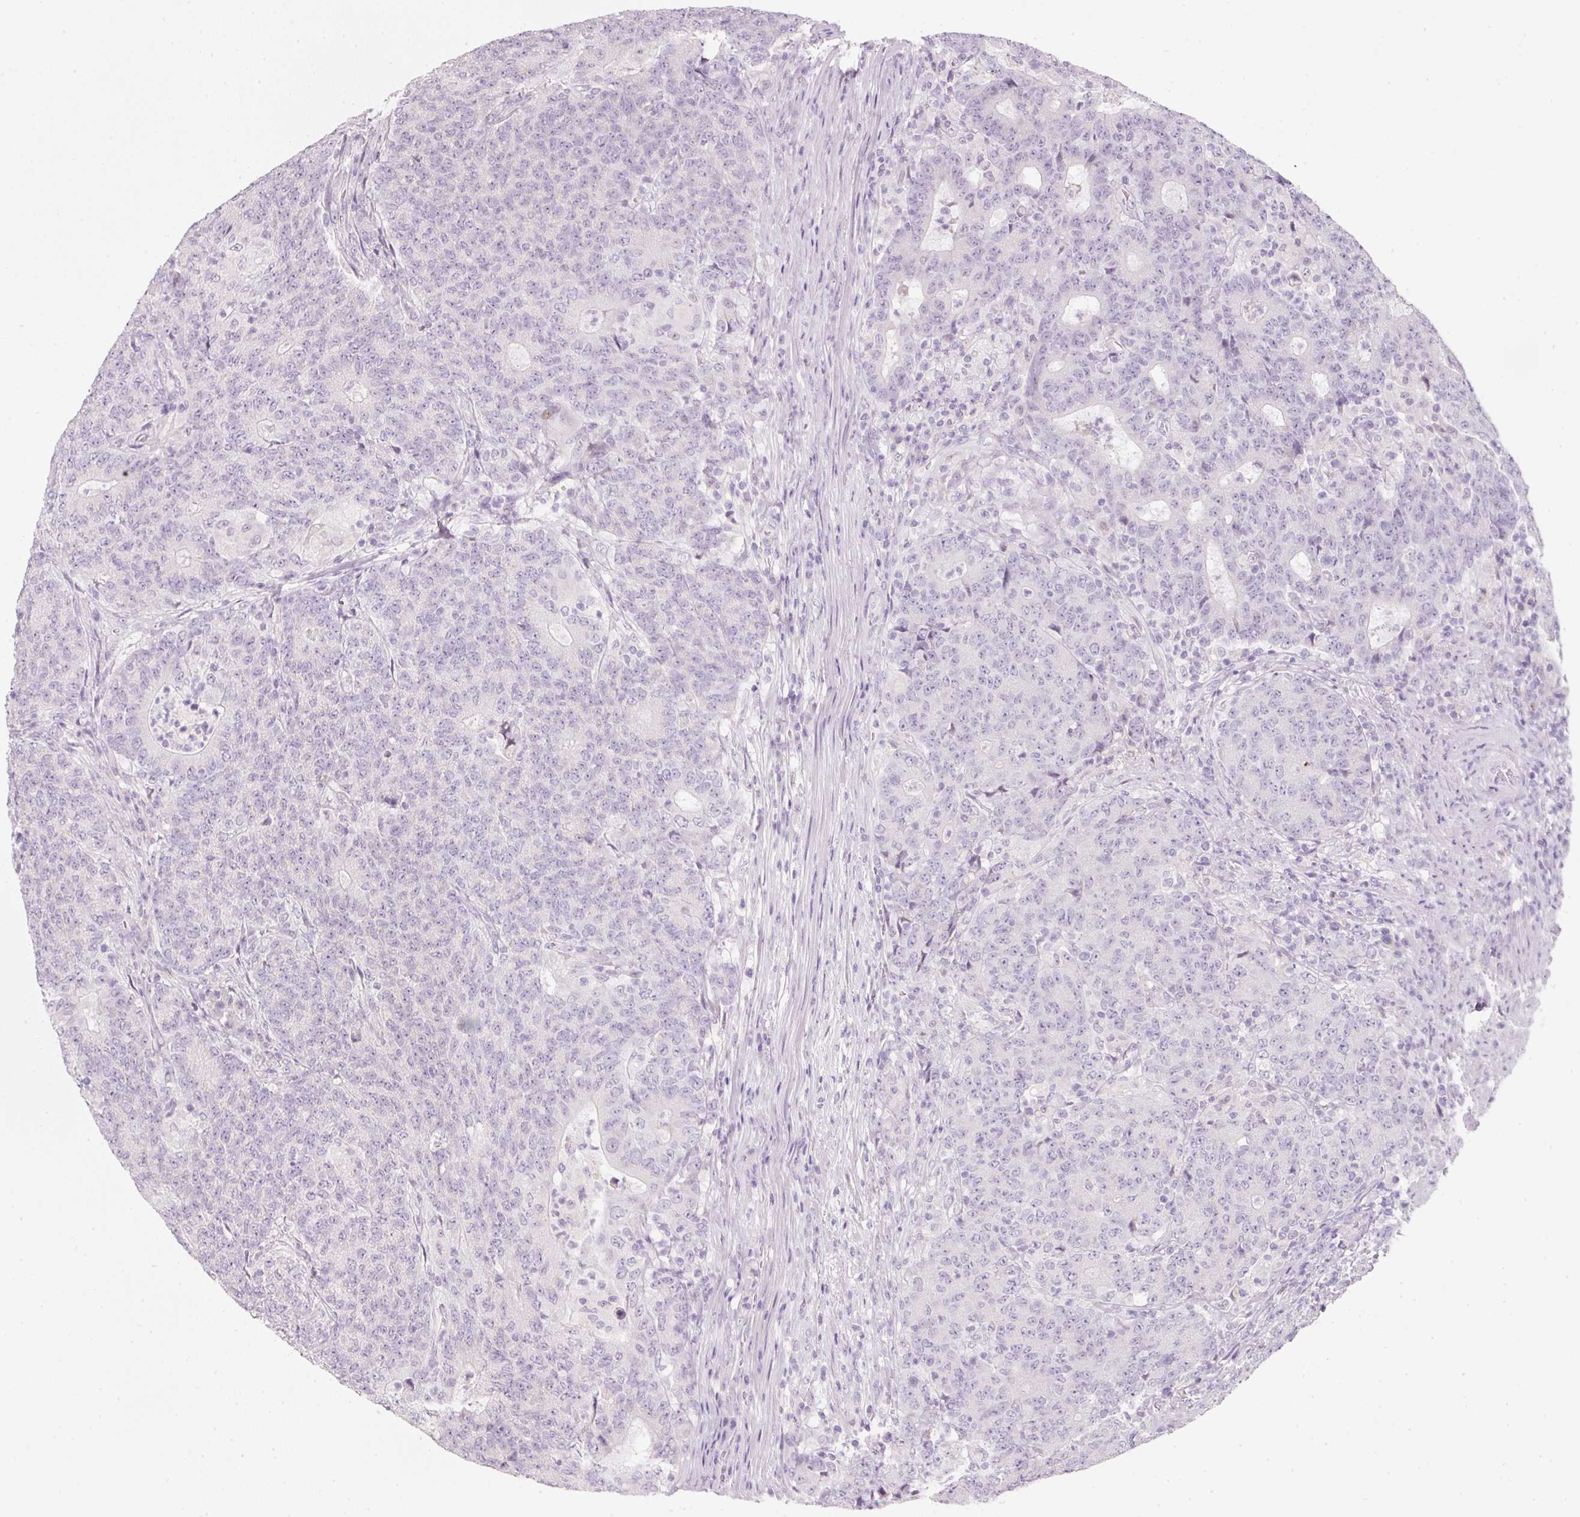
{"staining": {"intensity": "negative", "quantity": "none", "location": "none"}, "tissue": "colorectal cancer", "cell_type": "Tumor cells", "image_type": "cancer", "snomed": [{"axis": "morphology", "description": "Adenocarcinoma, NOS"}, {"axis": "topography", "description": "Colon"}], "caption": "This is an immunohistochemistry image of human colorectal adenocarcinoma. There is no staining in tumor cells.", "gene": "ENSG00000206549", "patient": {"sex": "female", "age": 75}}